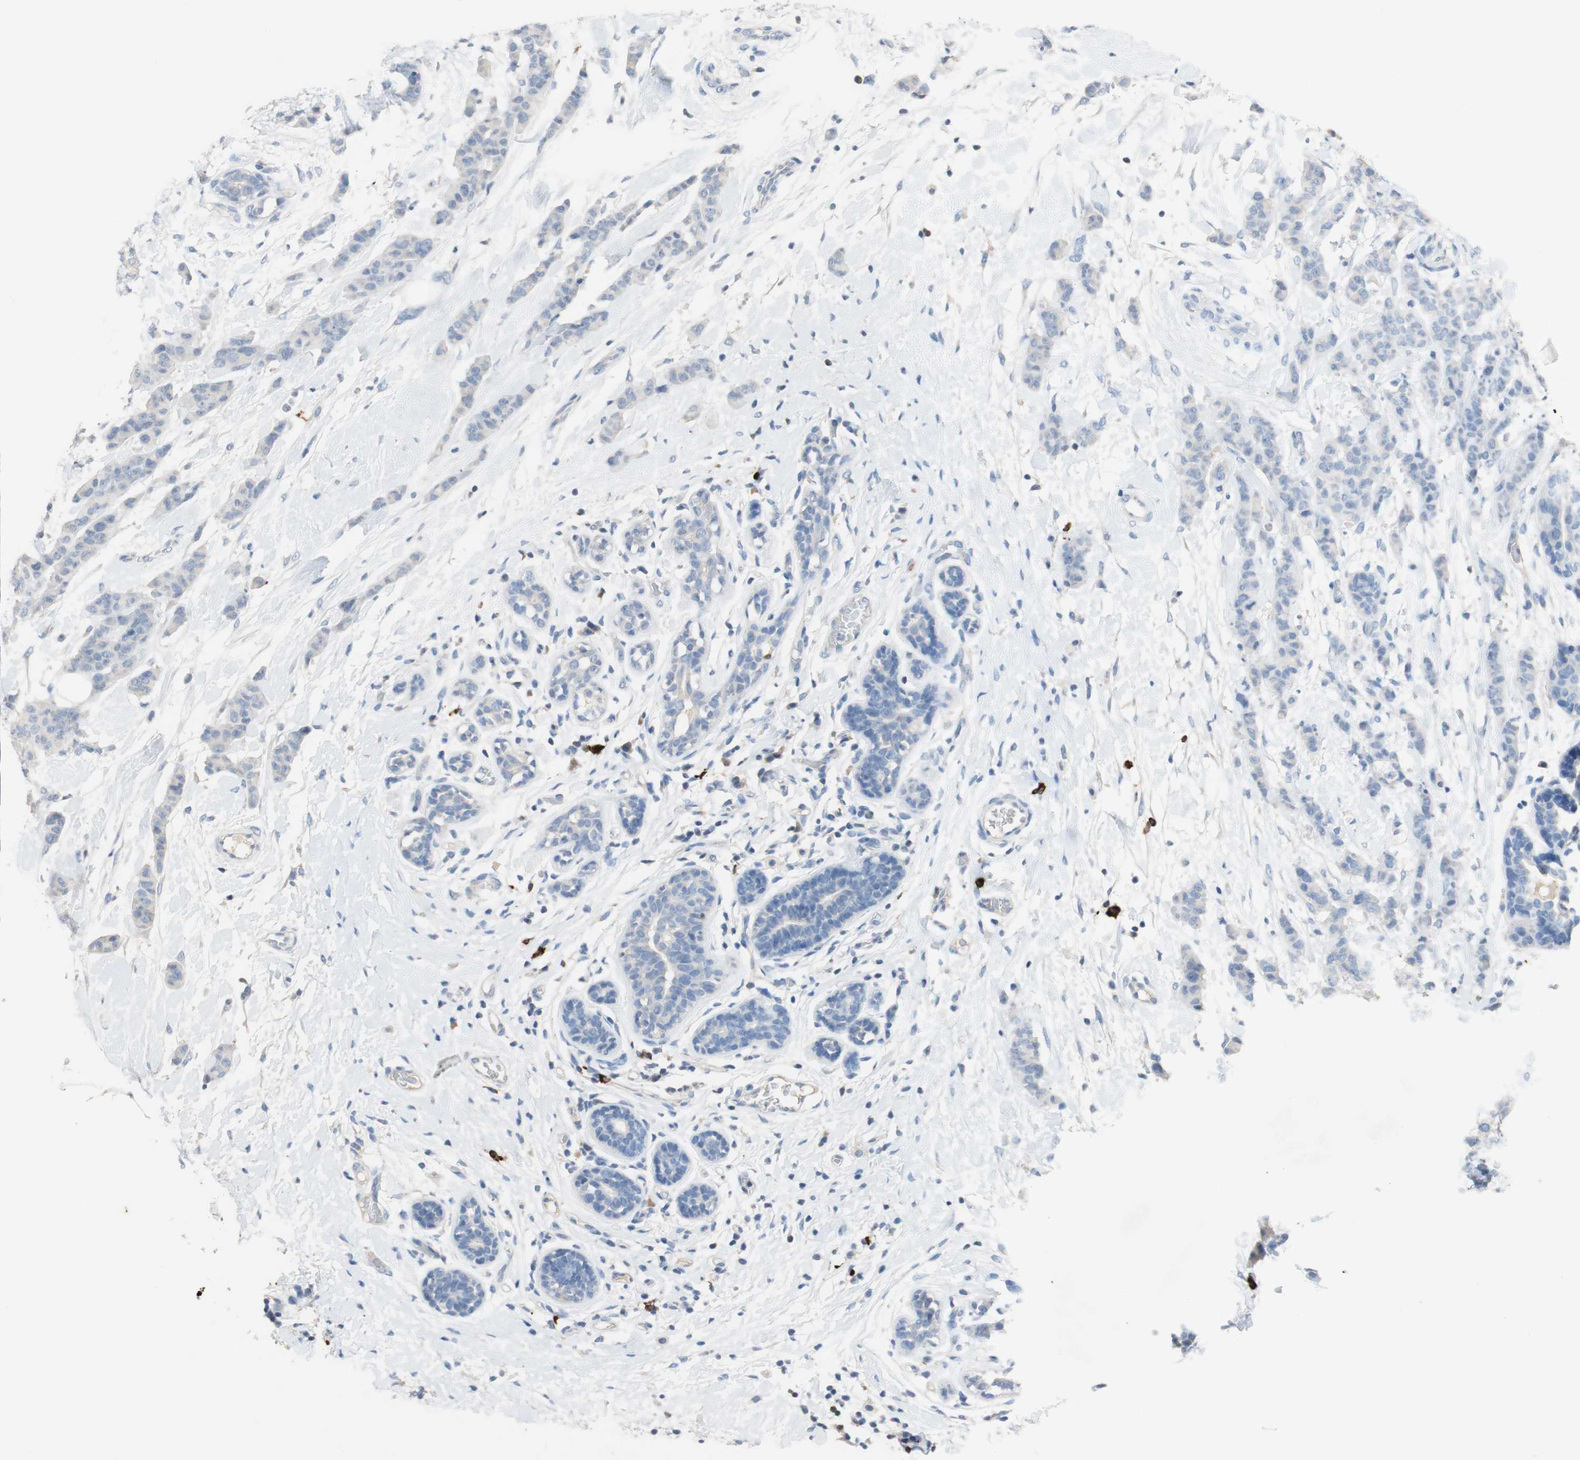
{"staining": {"intensity": "negative", "quantity": "none", "location": "none"}, "tissue": "breast cancer", "cell_type": "Tumor cells", "image_type": "cancer", "snomed": [{"axis": "morphology", "description": "Normal tissue, NOS"}, {"axis": "morphology", "description": "Duct carcinoma"}, {"axis": "topography", "description": "Breast"}], "caption": "Immunohistochemical staining of breast cancer (invasive ductal carcinoma) displays no significant staining in tumor cells.", "gene": "PACSIN1", "patient": {"sex": "female", "age": 40}}